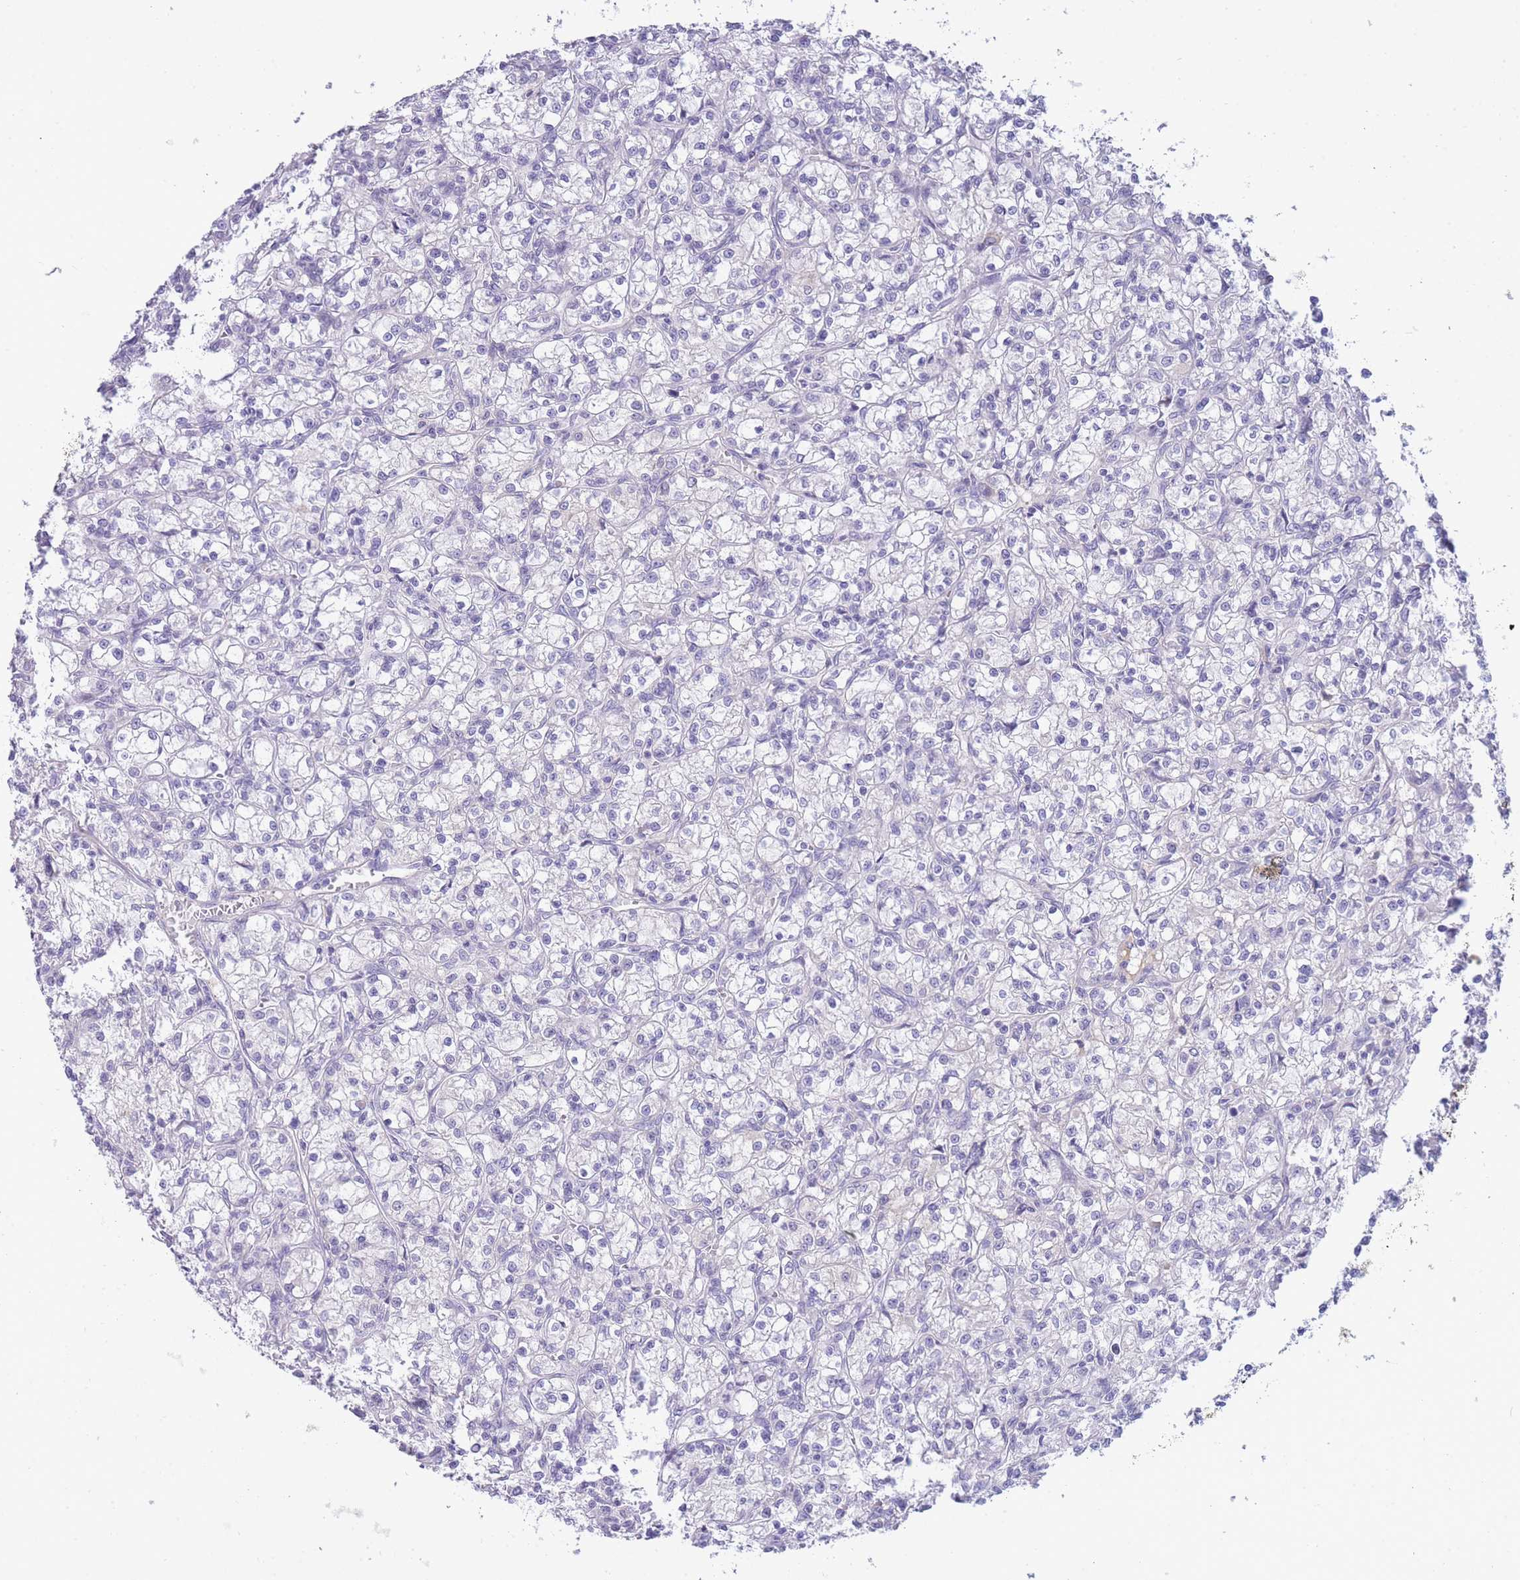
{"staining": {"intensity": "negative", "quantity": "none", "location": "none"}, "tissue": "renal cancer", "cell_type": "Tumor cells", "image_type": "cancer", "snomed": [{"axis": "morphology", "description": "Adenocarcinoma, NOS"}, {"axis": "topography", "description": "Kidney"}], "caption": "Tumor cells show no significant expression in renal cancer (adenocarcinoma). The staining was performed using DAB to visualize the protein expression in brown, while the nuclei were stained in blue with hematoxylin (Magnification: 20x).", "gene": "PRR23B", "patient": {"sex": "female", "age": 59}}